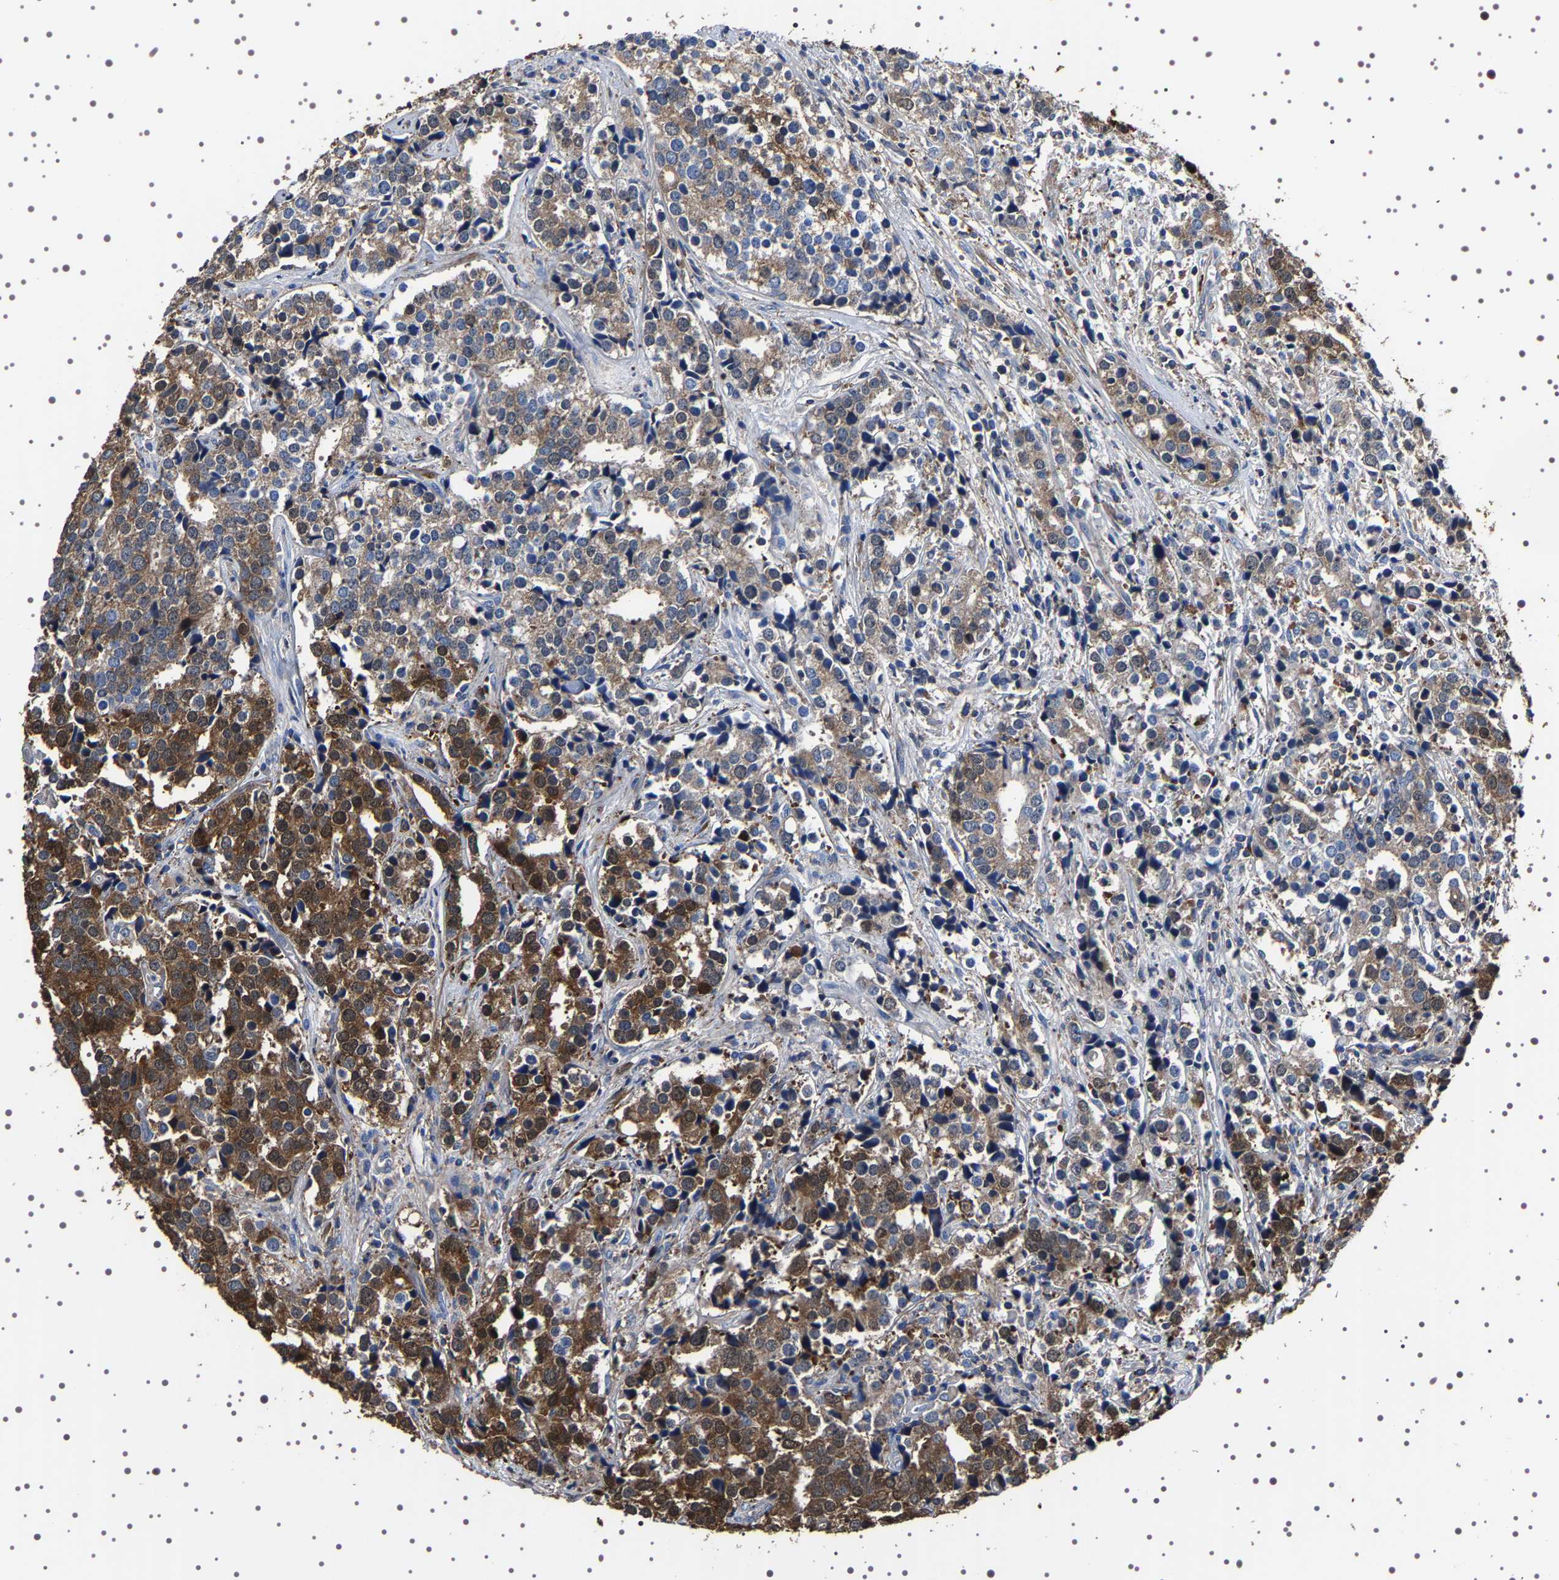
{"staining": {"intensity": "moderate", "quantity": ">75%", "location": "cytoplasmic/membranous,nuclear"}, "tissue": "prostate cancer", "cell_type": "Tumor cells", "image_type": "cancer", "snomed": [{"axis": "morphology", "description": "Adenocarcinoma, High grade"}, {"axis": "topography", "description": "Prostate"}], "caption": "Tumor cells reveal medium levels of moderate cytoplasmic/membranous and nuclear positivity in about >75% of cells in human high-grade adenocarcinoma (prostate). The staining is performed using DAB (3,3'-diaminobenzidine) brown chromogen to label protein expression. The nuclei are counter-stained blue using hematoxylin.", "gene": "WDR1", "patient": {"sex": "male", "age": 71}}